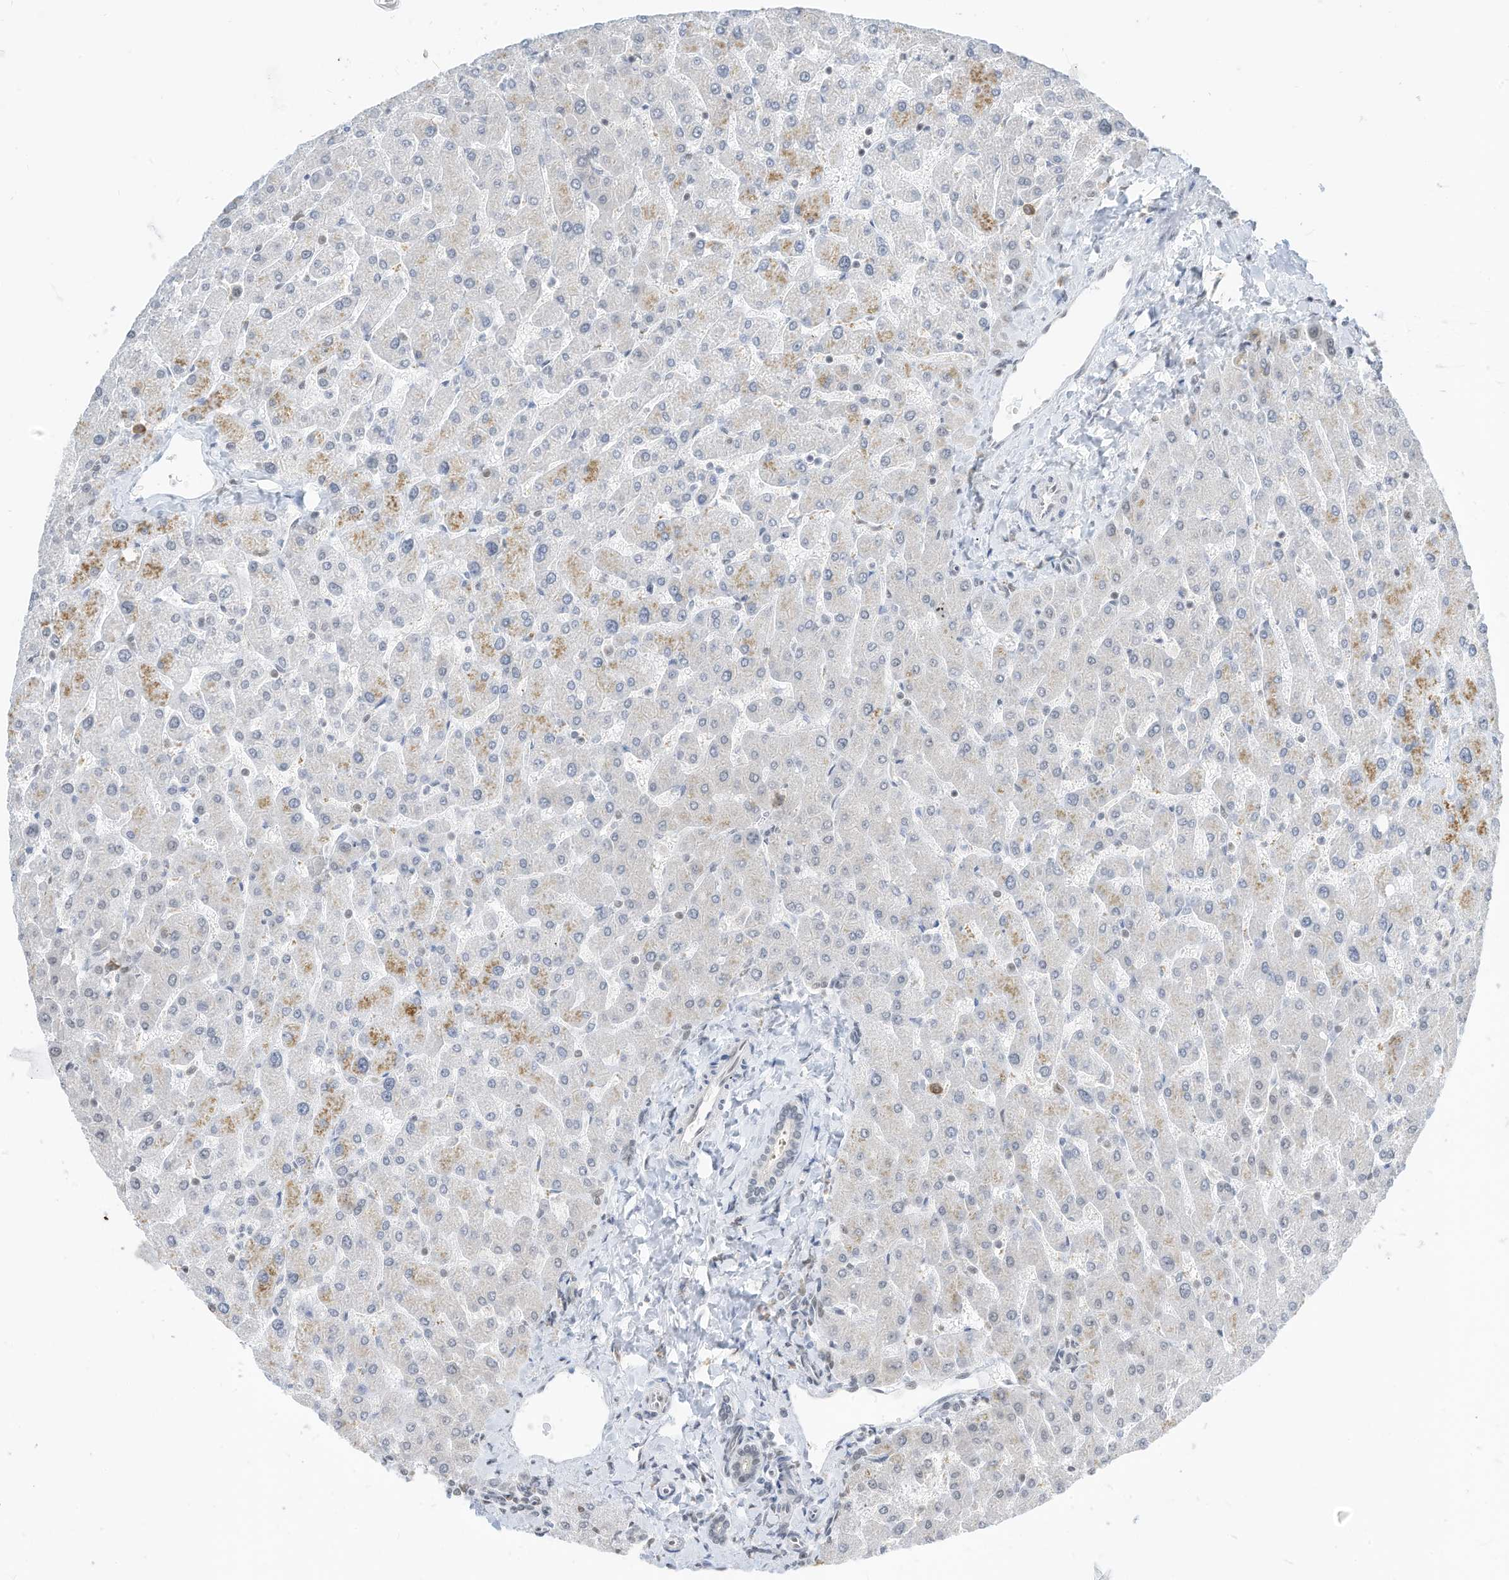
{"staining": {"intensity": "negative", "quantity": "none", "location": "none"}, "tissue": "liver", "cell_type": "Cholangiocytes", "image_type": "normal", "snomed": [{"axis": "morphology", "description": "Normal tissue, NOS"}, {"axis": "topography", "description": "Liver"}], "caption": "IHC of benign human liver reveals no positivity in cholangiocytes.", "gene": "ZNF195", "patient": {"sex": "male", "age": 55}}